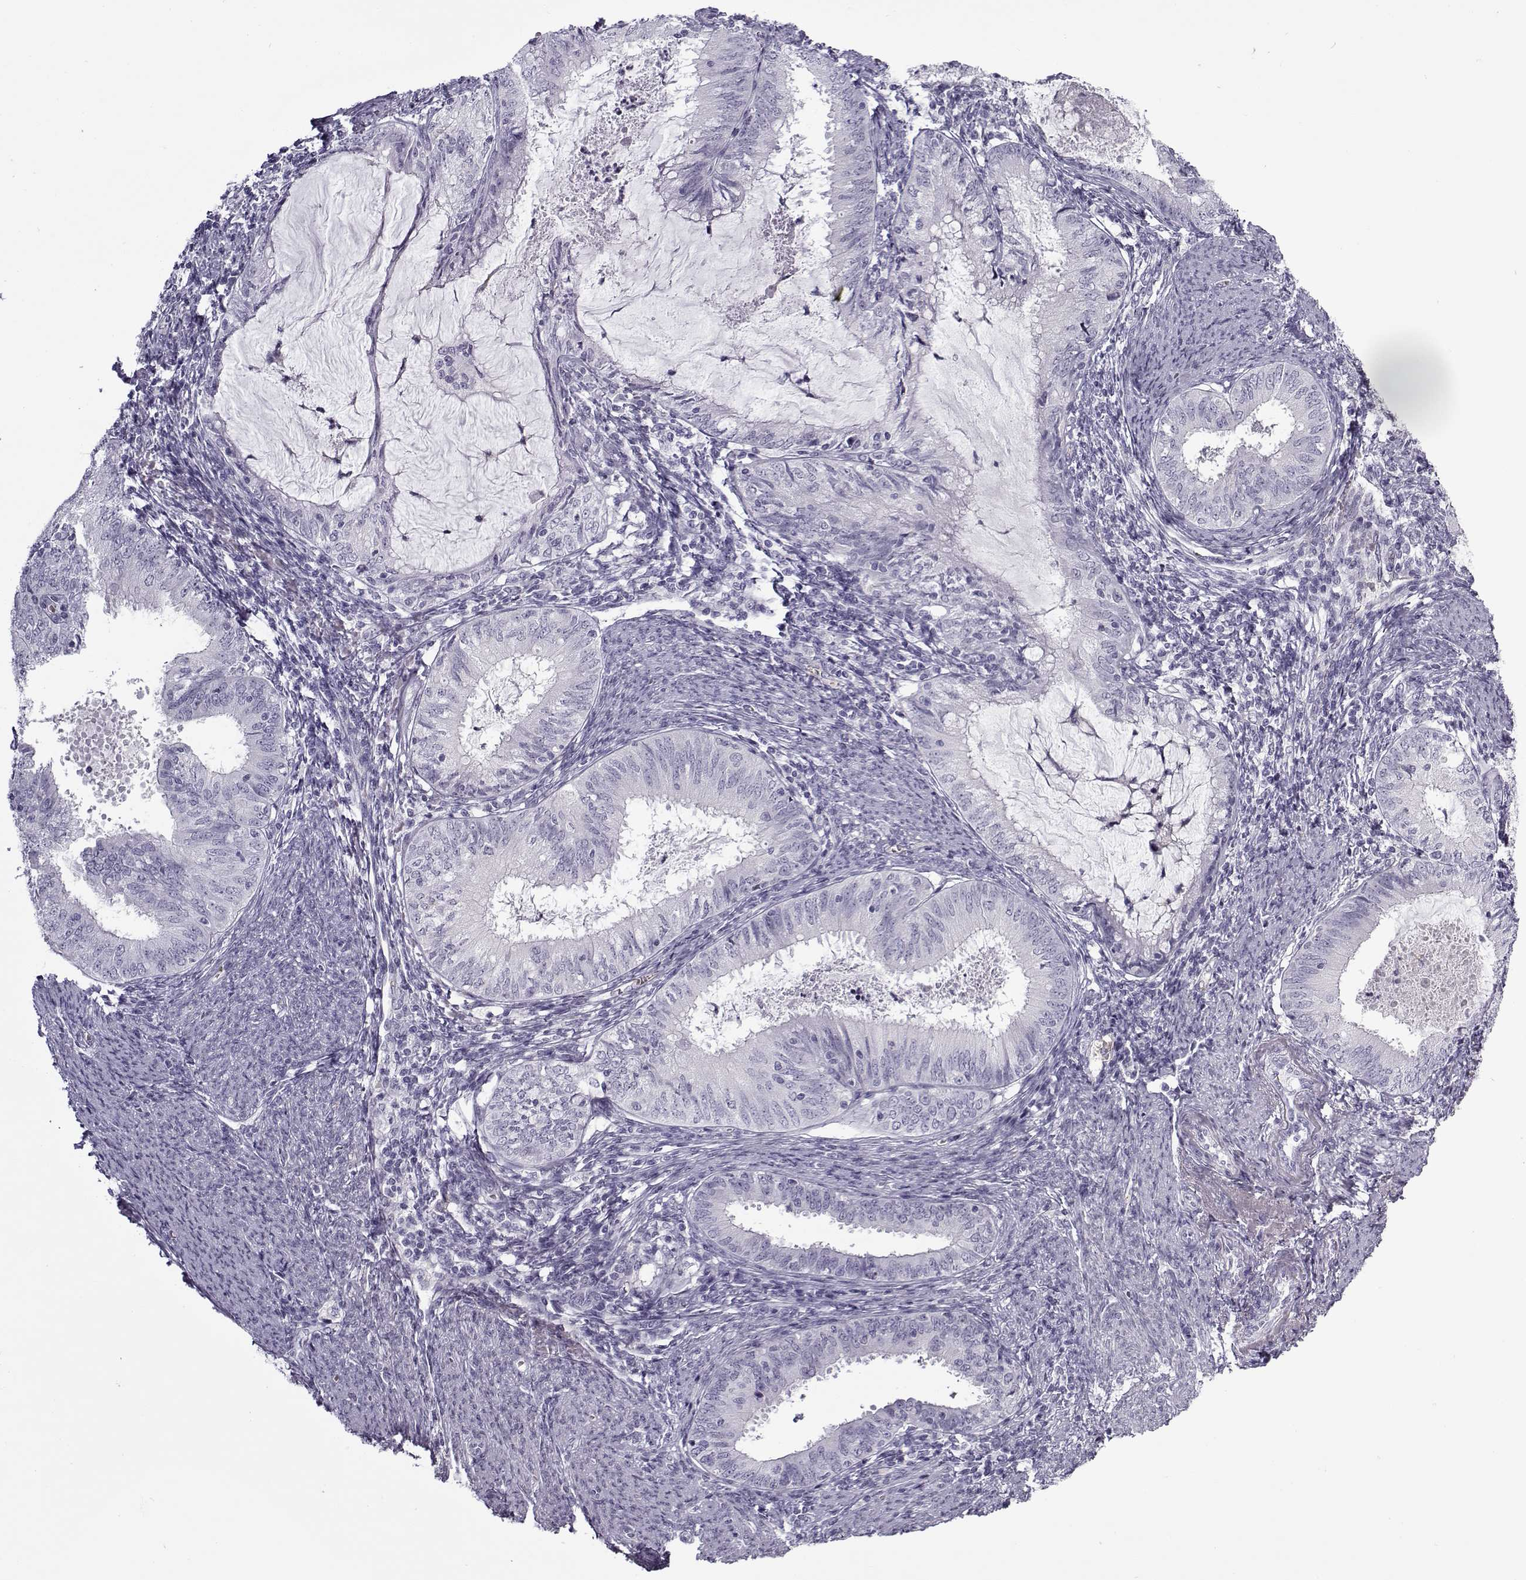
{"staining": {"intensity": "negative", "quantity": "none", "location": "none"}, "tissue": "endometrial cancer", "cell_type": "Tumor cells", "image_type": "cancer", "snomed": [{"axis": "morphology", "description": "Adenocarcinoma, NOS"}, {"axis": "topography", "description": "Endometrium"}], "caption": "Tumor cells are negative for protein expression in human endometrial cancer (adenocarcinoma). (DAB (3,3'-diaminobenzidine) immunohistochemistry visualized using brightfield microscopy, high magnification).", "gene": "SNCA", "patient": {"sex": "female", "age": 57}}